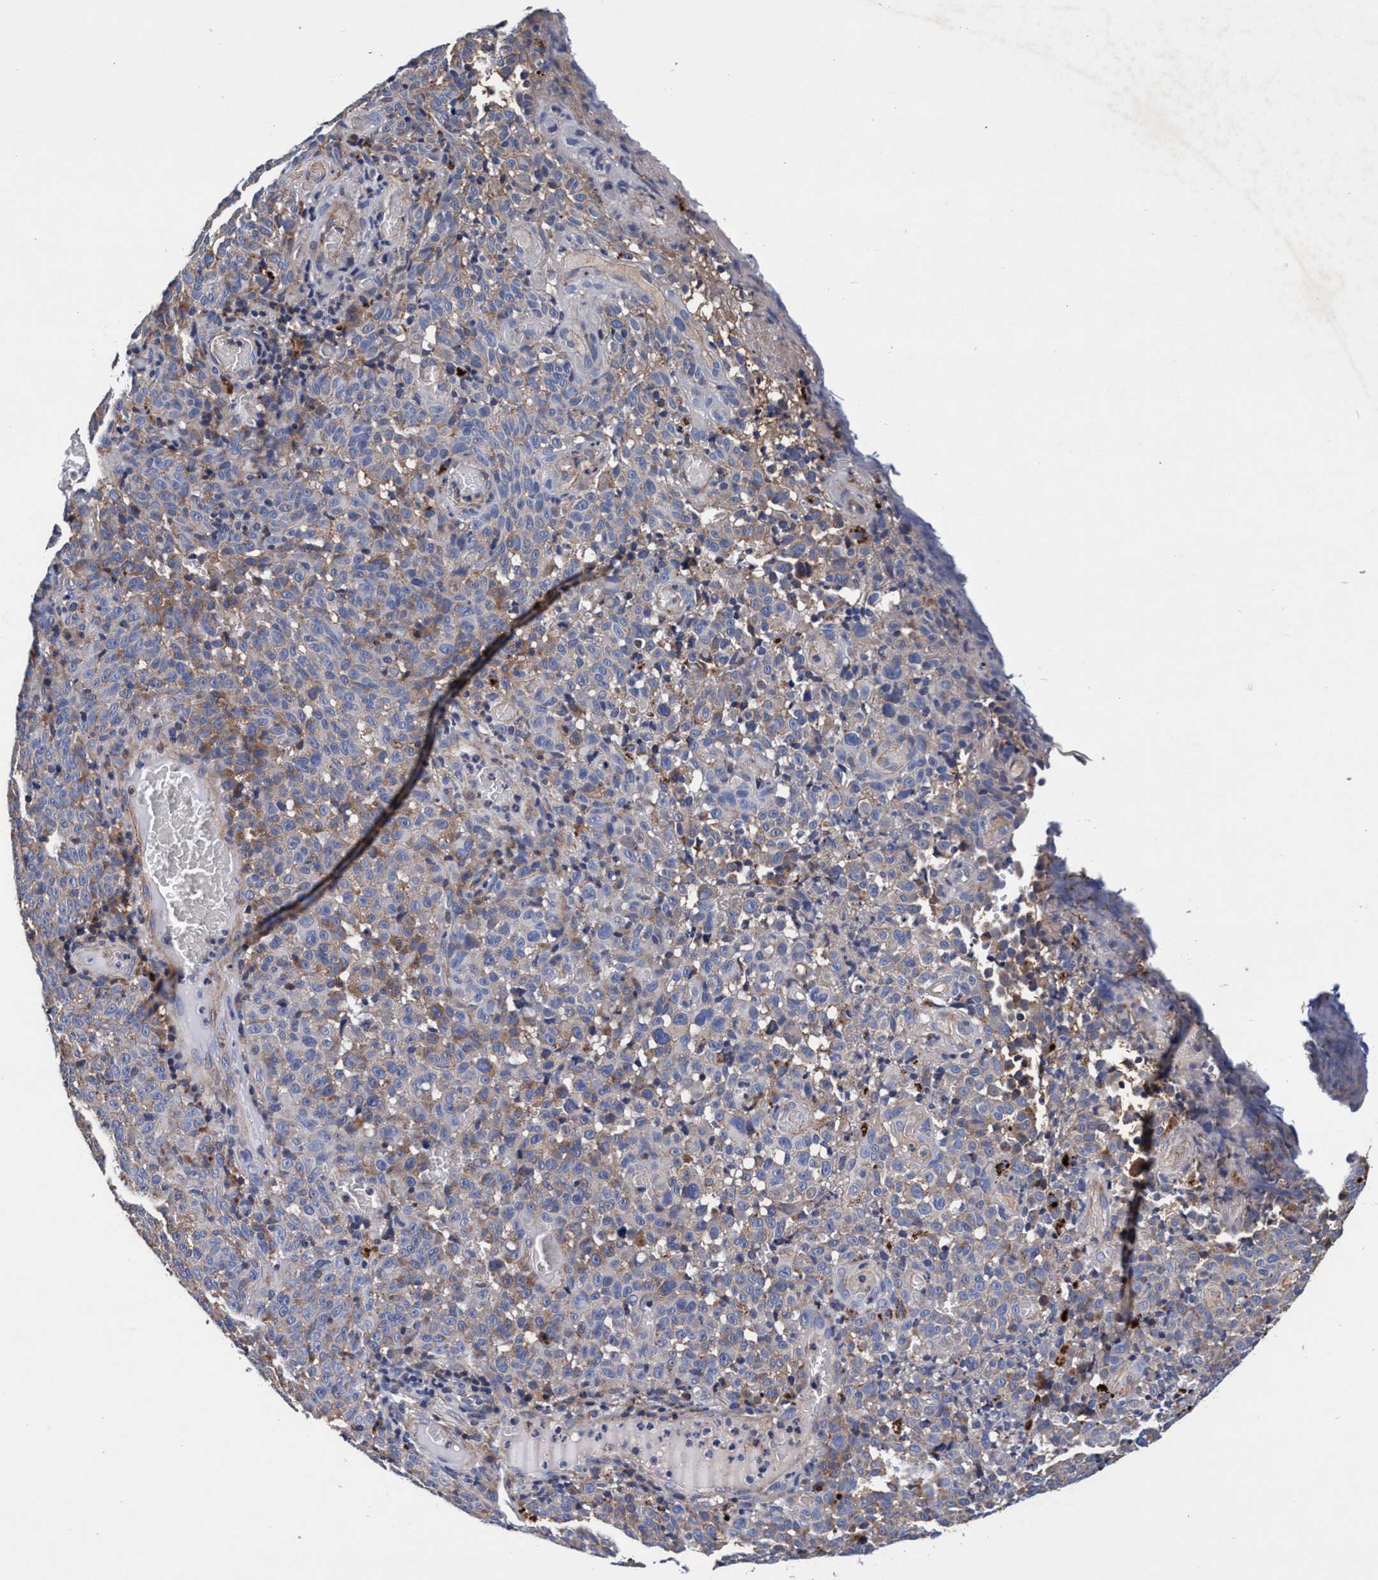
{"staining": {"intensity": "weak", "quantity": "<25%", "location": "cytoplasmic/membranous"}, "tissue": "melanoma", "cell_type": "Tumor cells", "image_type": "cancer", "snomed": [{"axis": "morphology", "description": "Malignant melanoma, NOS"}, {"axis": "topography", "description": "Skin"}], "caption": "A high-resolution image shows immunohistochemistry staining of melanoma, which shows no significant expression in tumor cells.", "gene": "RNF208", "patient": {"sex": "female", "age": 82}}